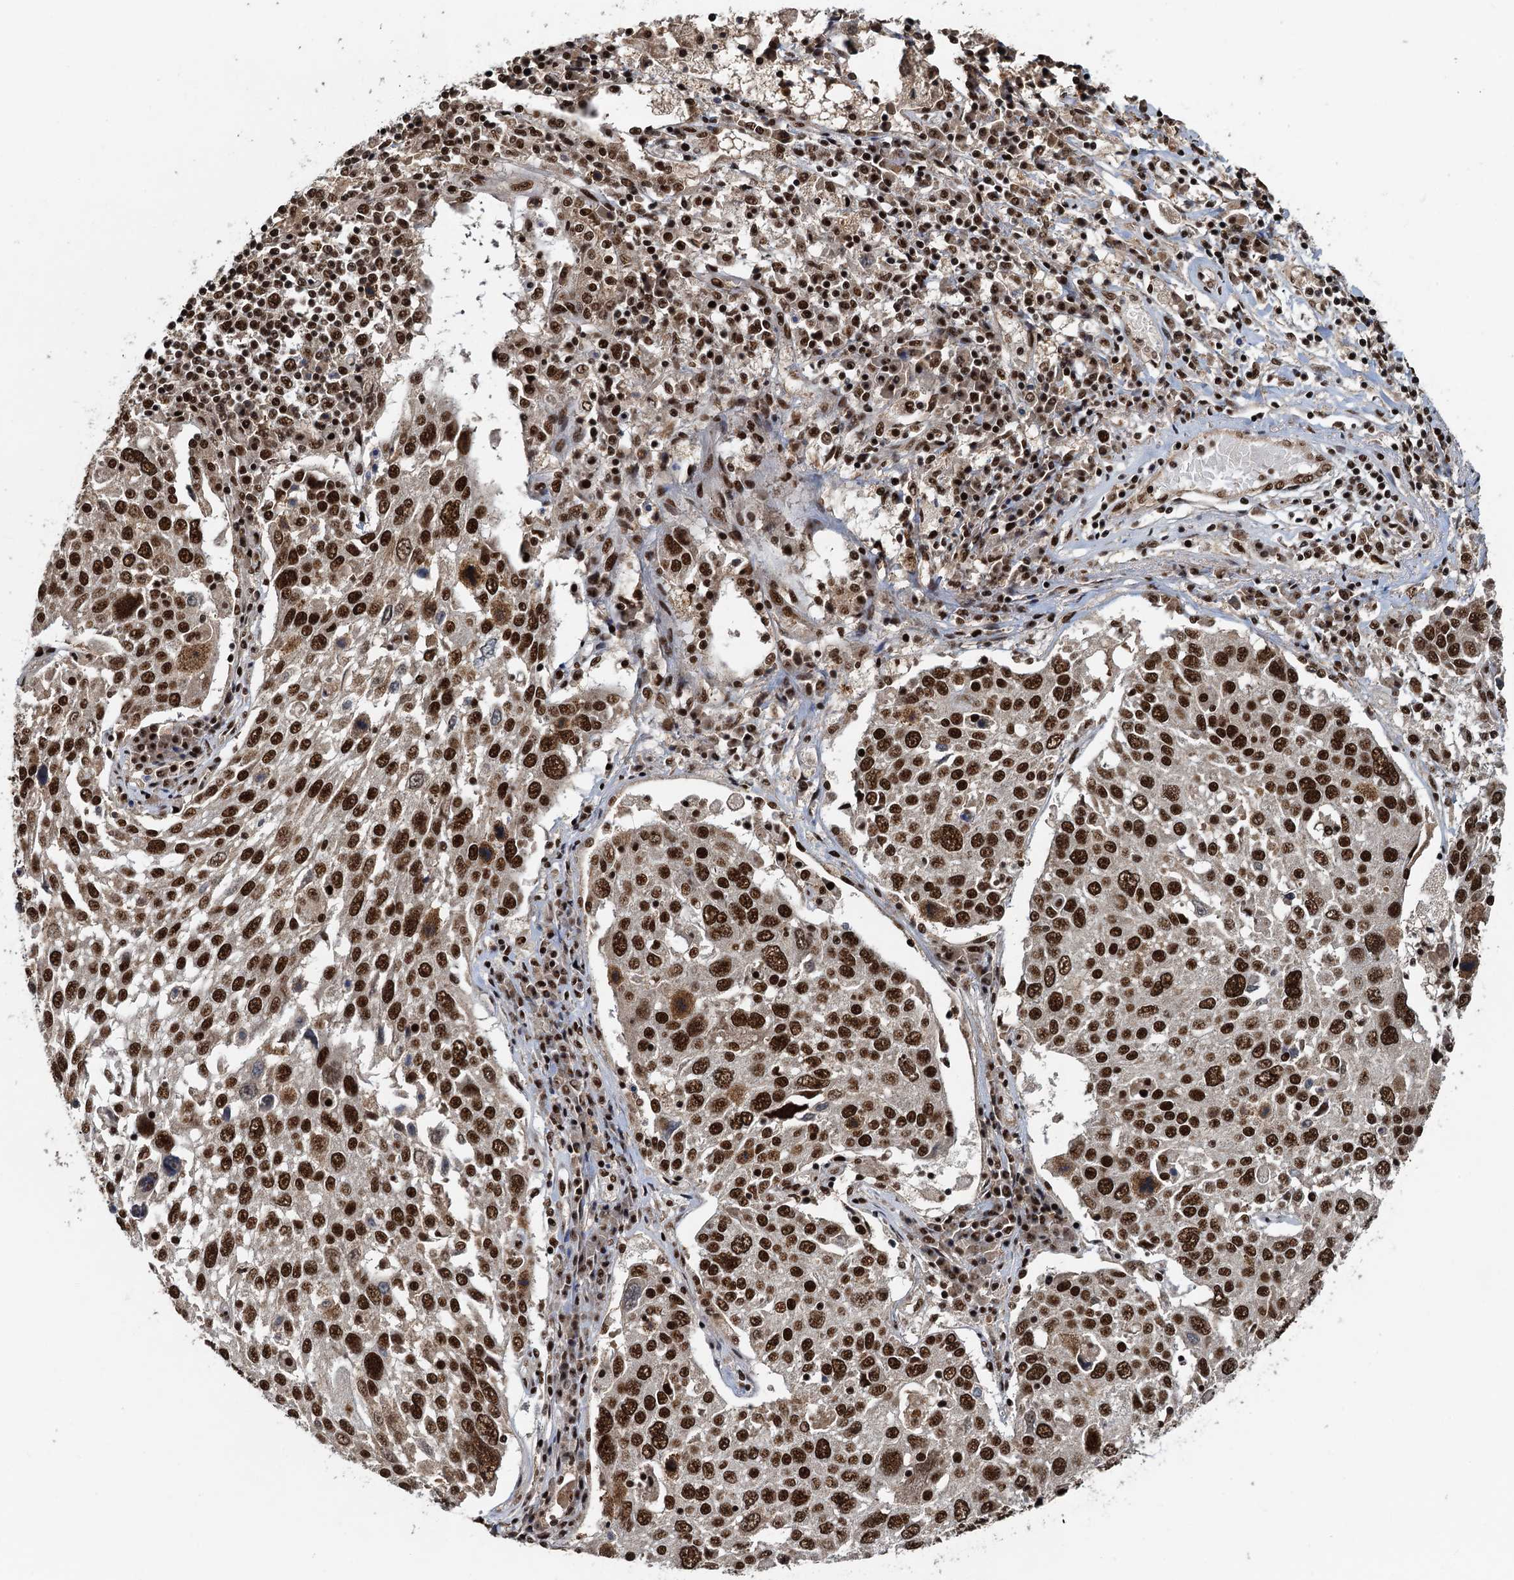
{"staining": {"intensity": "strong", "quantity": ">75%", "location": "nuclear"}, "tissue": "lung cancer", "cell_type": "Tumor cells", "image_type": "cancer", "snomed": [{"axis": "morphology", "description": "Squamous cell carcinoma, NOS"}, {"axis": "topography", "description": "Lung"}], "caption": "The histopathology image exhibits staining of squamous cell carcinoma (lung), revealing strong nuclear protein expression (brown color) within tumor cells.", "gene": "ZC3H18", "patient": {"sex": "male", "age": 65}}